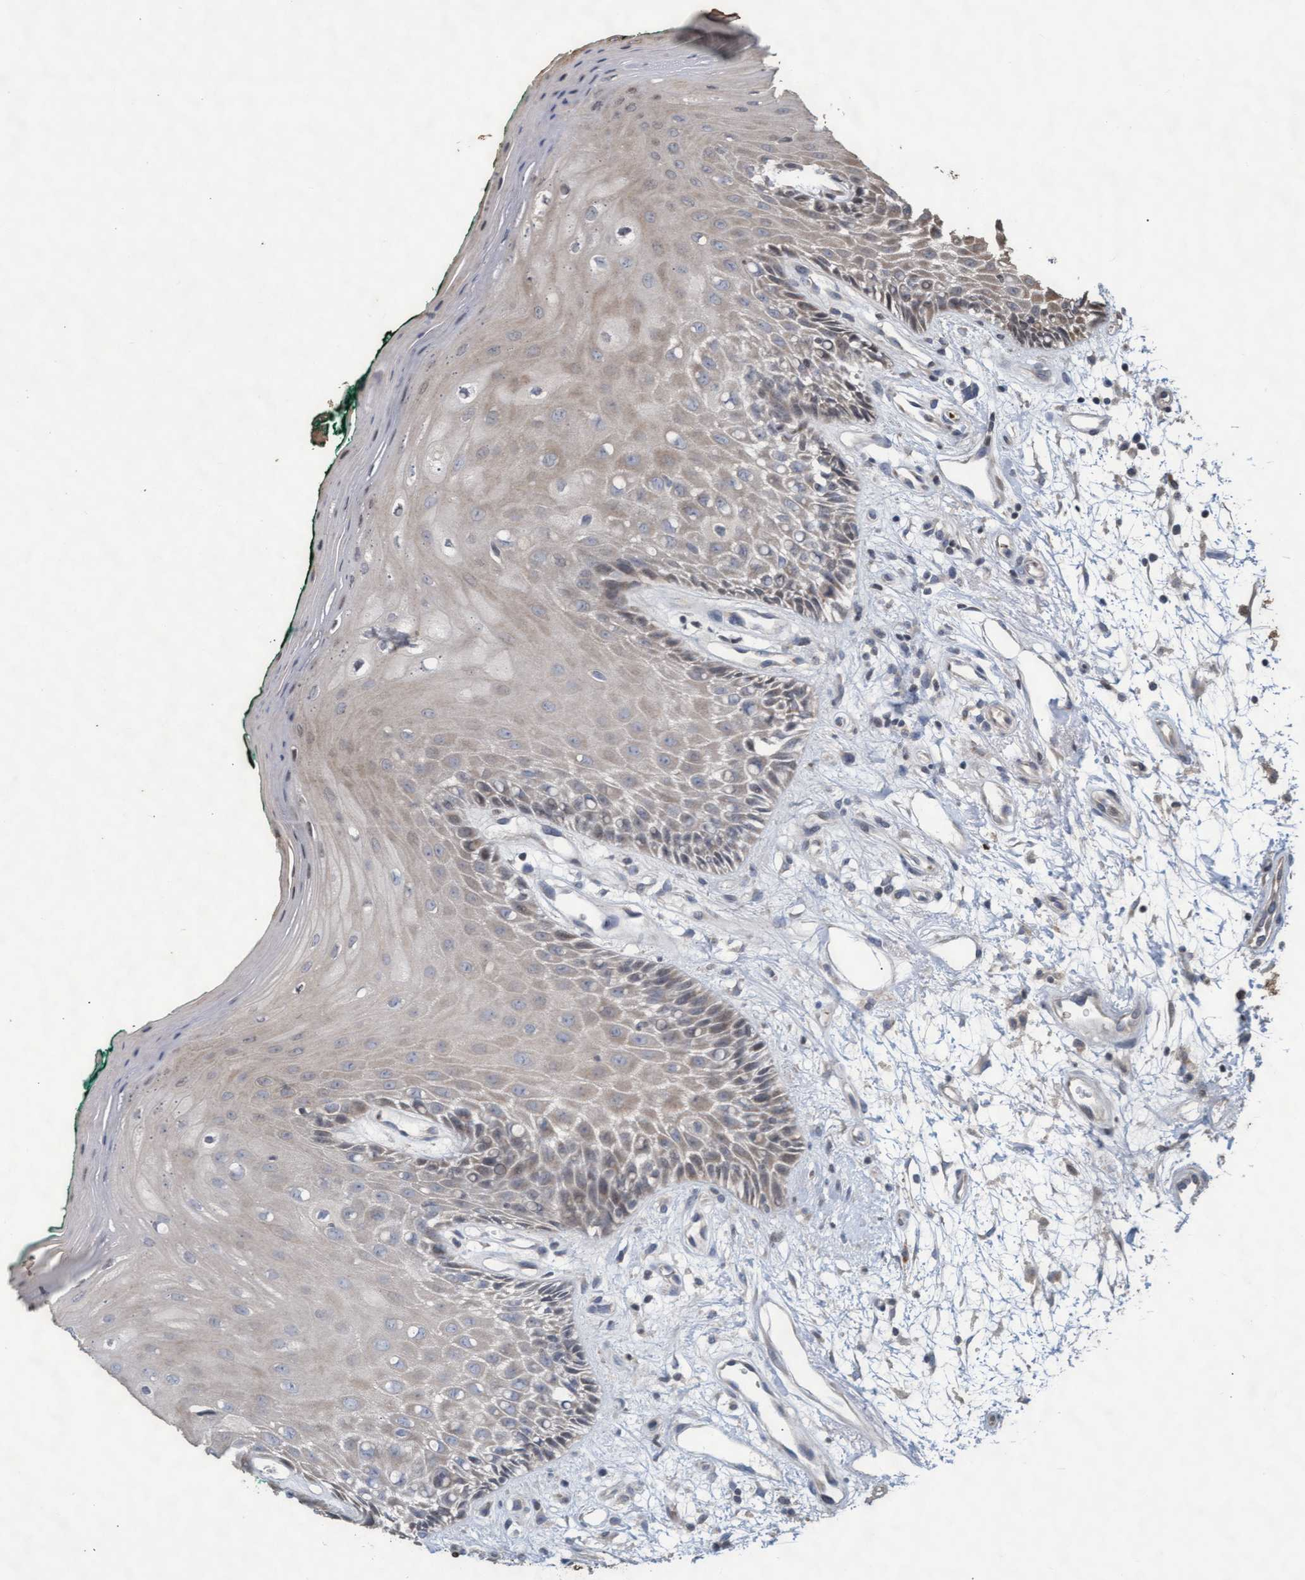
{"staining": {"intensity": "weak", "quantity": ">75%", "location": "cytoplasmic/membranous"}, "tissue": "oral mucosa", "cell_type": "Squamous epithelial cells", "image_type": "normal", "snomed": [{"axis": "morphology", "description": "Normal tissue, NOS"}, {"axis": "morphology", "description": "Squamous cell carcinoma, NOS"}, {"axis": "topography", "description": "Skeletal muscle"}, {"axis": "topography", "description": "Oral tissue"}, {"axis": "topography", "description": "Head-Neck"}], "caption": "Oral mucosa stained for a protein (brown) demonstrates weak cytoplasmic/membranous positive positivity in approximately >75% of squamous epithelial cells.", "gene": "KCNC2", "patient": {"sex": "female", "age": 84}}